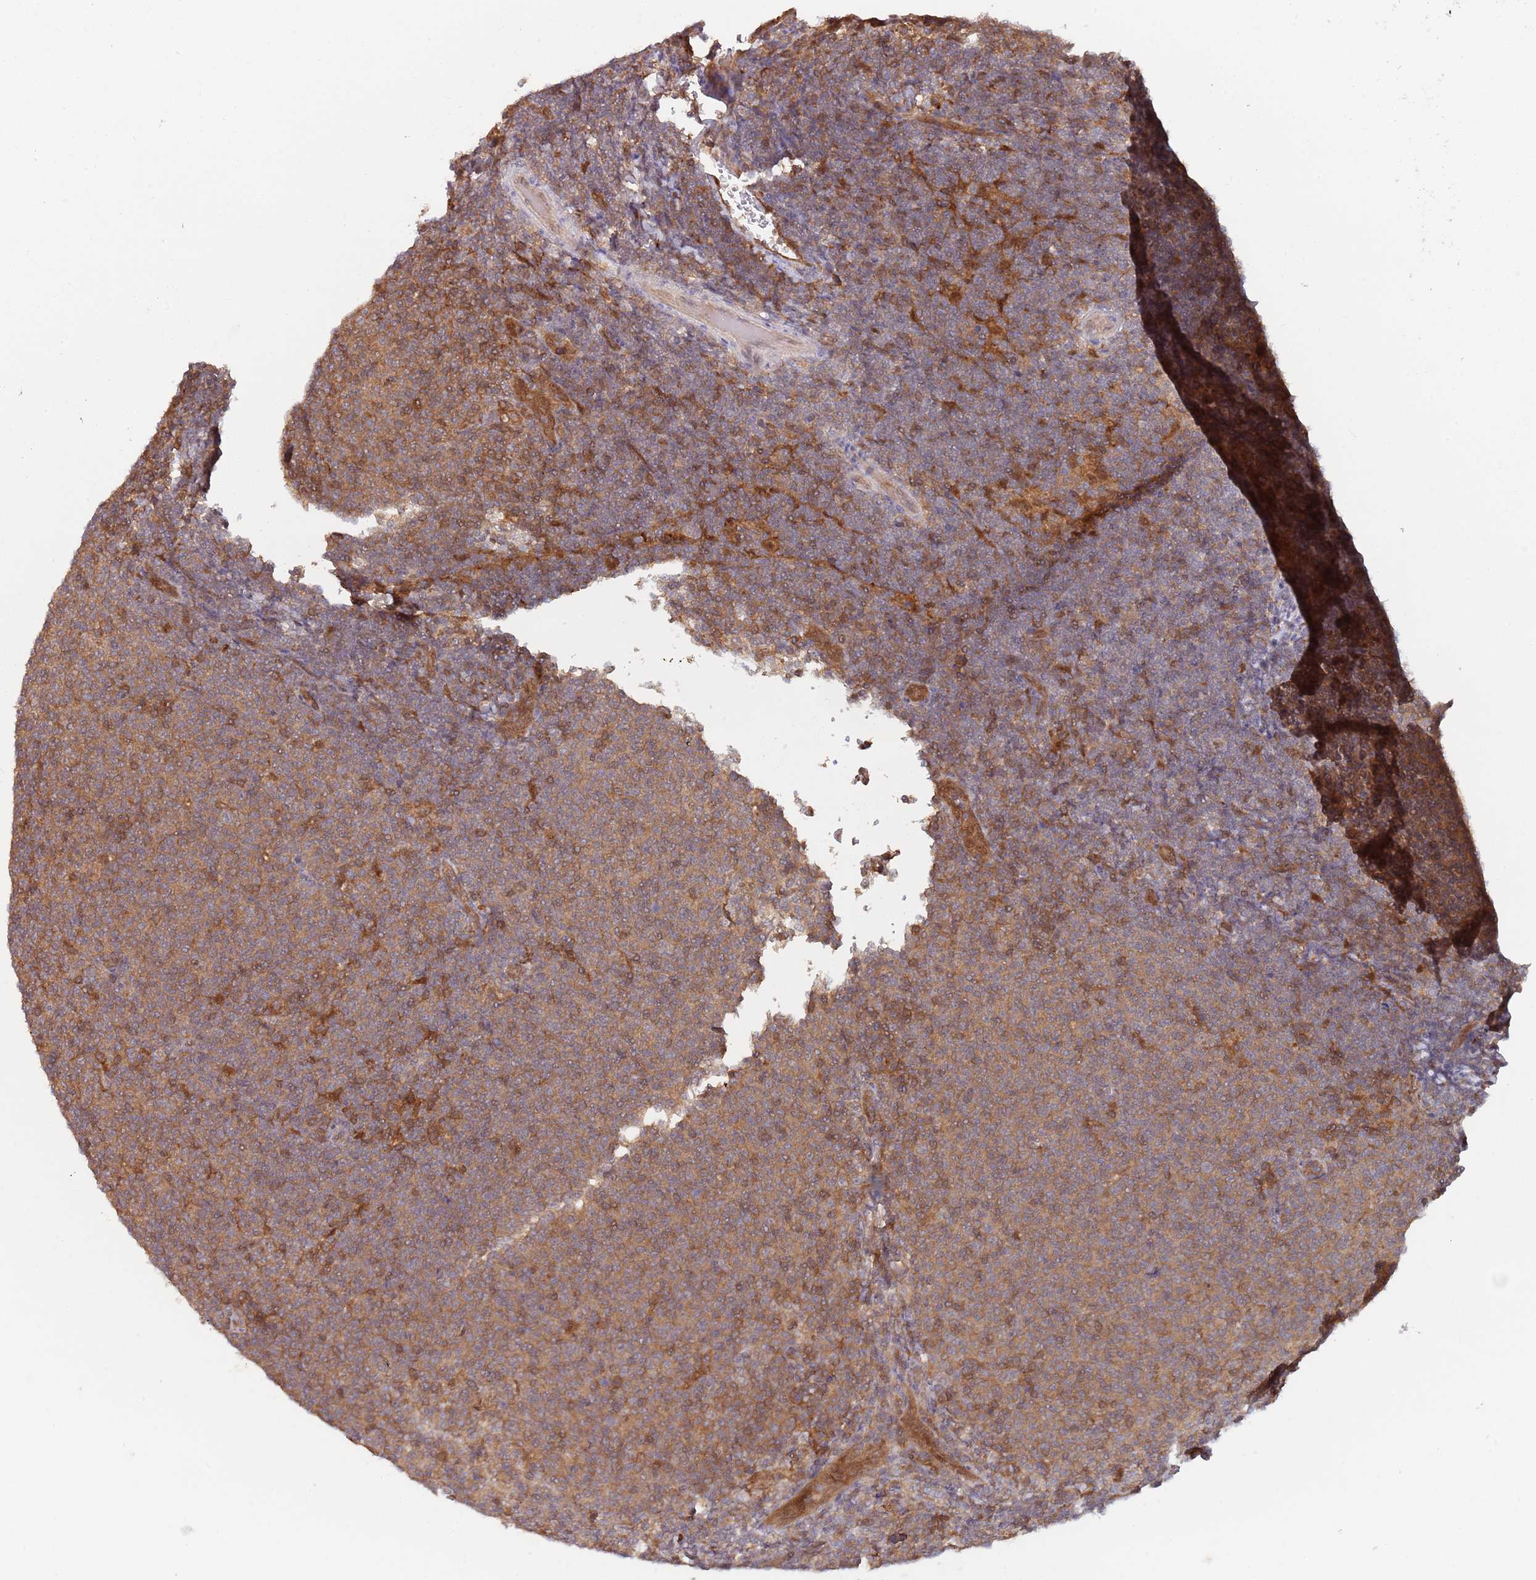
{"staining": {"intensity": "moderate", "quantity": "25%-75%", "location": "cytoplasmic/membranous"}, "tissue": "lymphoma", "cell_type": "Tumor cells", "image_type": "cancer", "snomed": [{"axis": "morphology", "description": "Malignant lymphoma, non-Hodgkin's type, Low grade"}, {"axis": "topography", "description": "Lymph node"}], "caption": "Lymphoma stained with DAB IHC reveals medium levels of moderate cytoplasmic/membranous expression in approximately 25%-75% of tumor cells.", "gene": "GSDMD", "patient": {"sex": "male", "age": 66}}